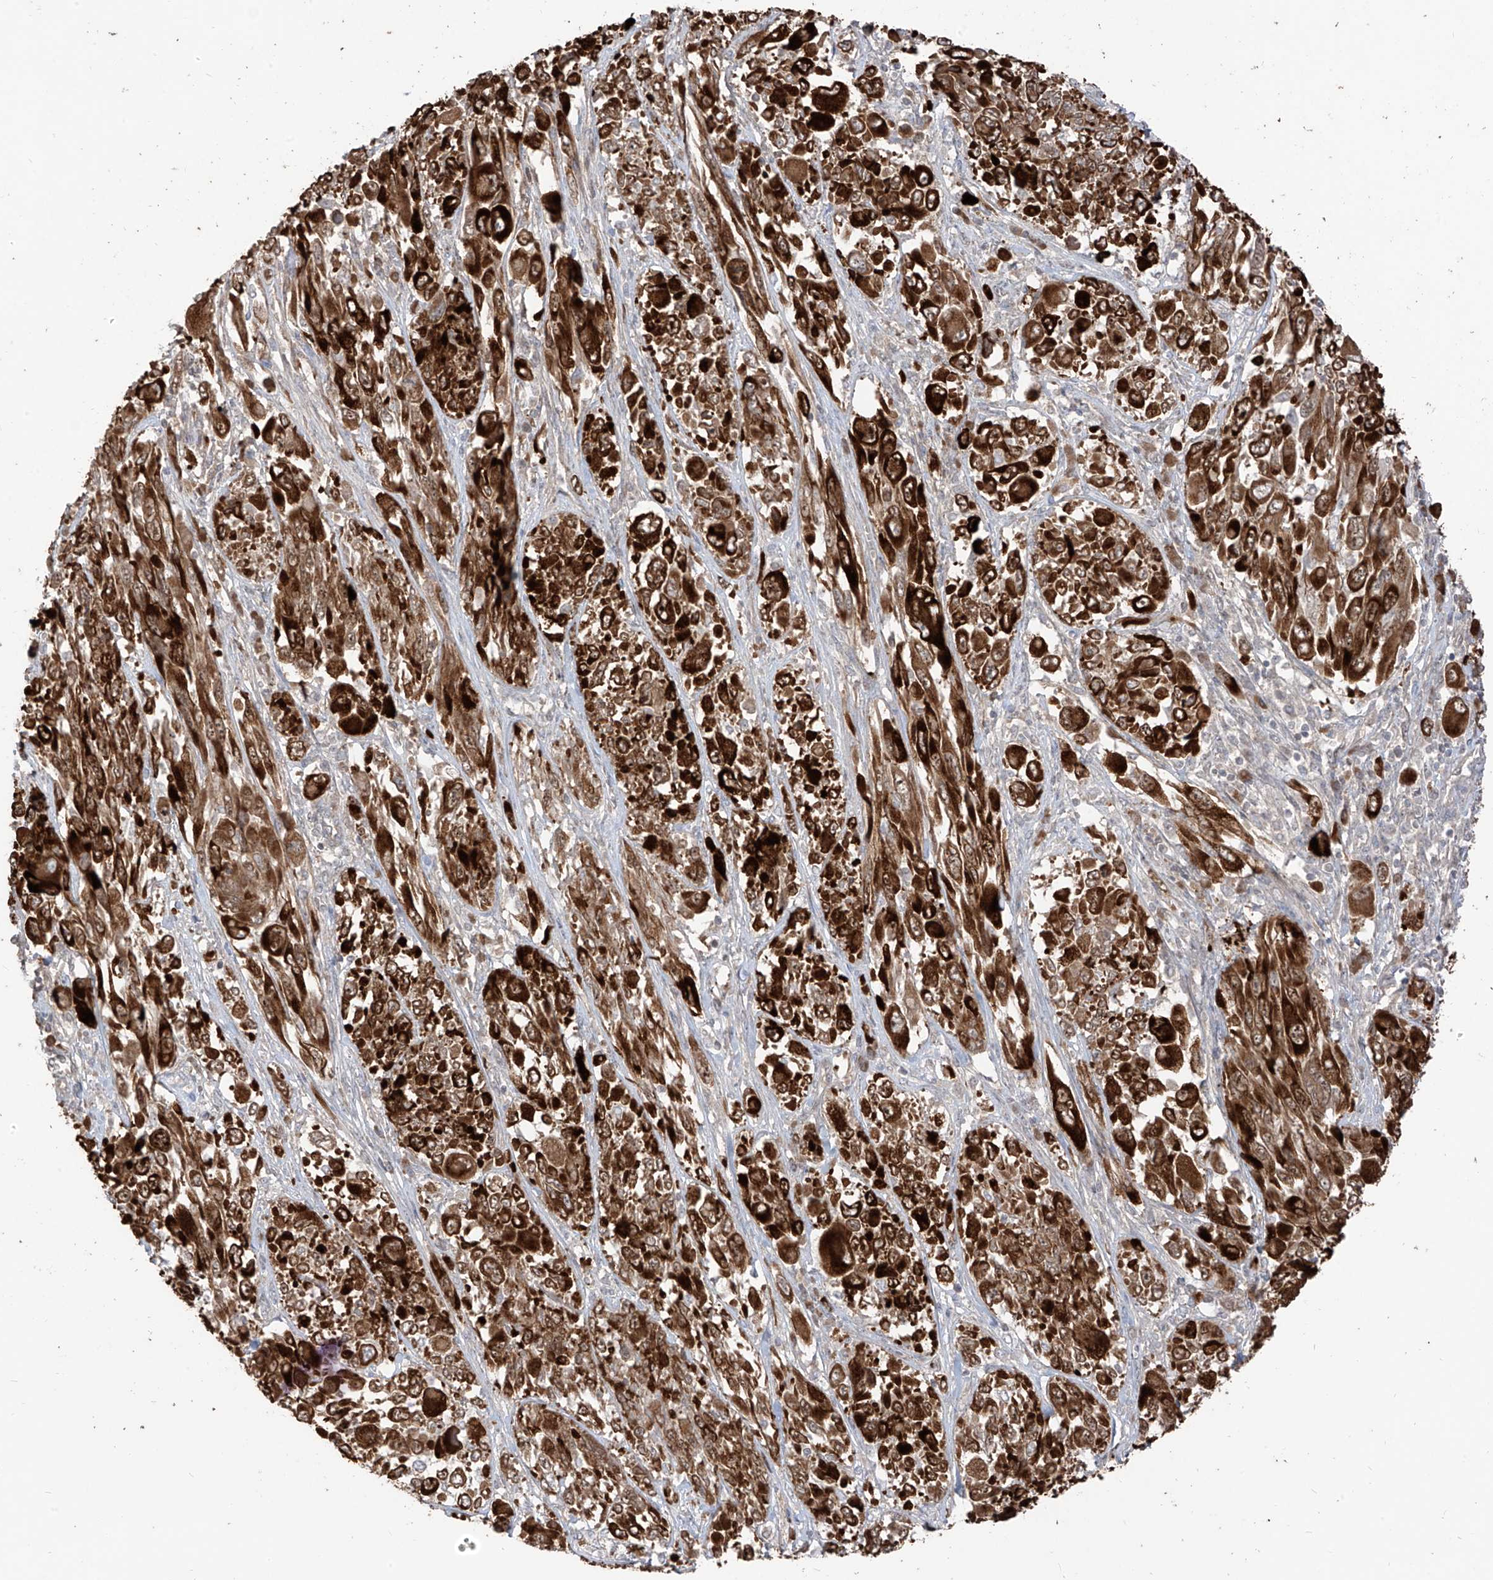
{"staining": {"intensity": "strong", "quantity": ">75%", "location": "cytoplasmic/membranous,nuclear"}, "tissue": "melanoma", "cell_type": "Tumor cells", "image_type": "cancer", "snomed": [{"axis": "morphology", "description": "Malignant melanoma, NOS"}, {"axis": "topography", "description": "Skin"}], "caption": "Melanoma stained with a protein marker exhibits strong staining in tumor cells.", "gene": "COLGALT2", "patient": {"sex": "female", "age": 91}}